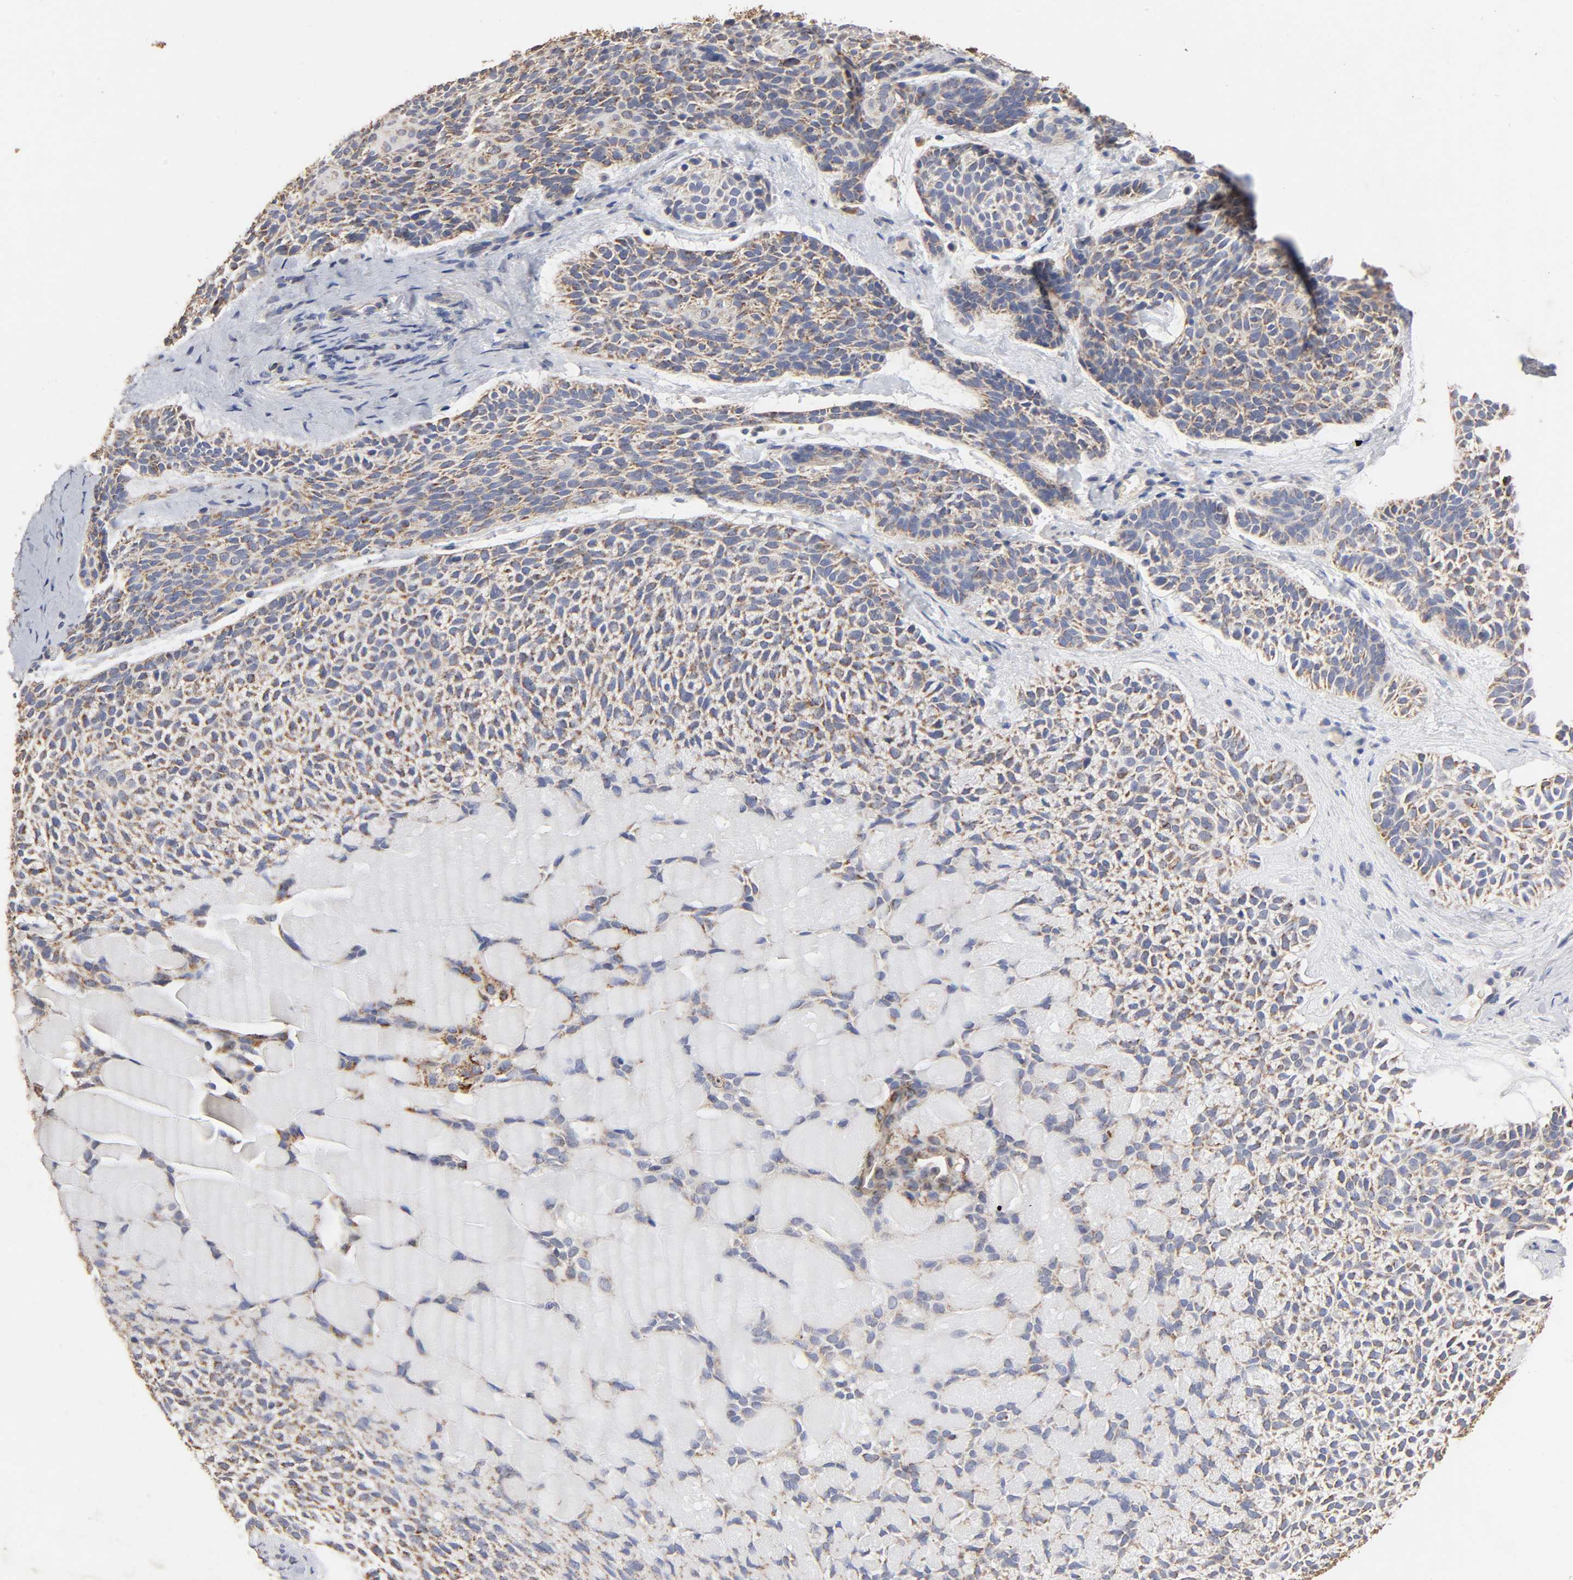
{"staining": {"intensity": "weak", "quantity": ">75%", "location": "cytoplasmic/membranous"}, "tissue": "skin cancer", "cell_type": "Tumor cells", "image_type": "cancer", "snomed": [{"axis": "morphology", "description": "Normal tissue, NOS"}, {"axis": "morphology", "description": "Basal cell carcinoma"}, {"axis": "topography", "description": "Skin"}], "caption": "Skin cancer (basal cell carcinoma) tissue shows weak cytoplasmic/membranous positivity in about >75% of tumor cells", "gene": "CYCS", "patient": {"sex": "female", "age": 70}}